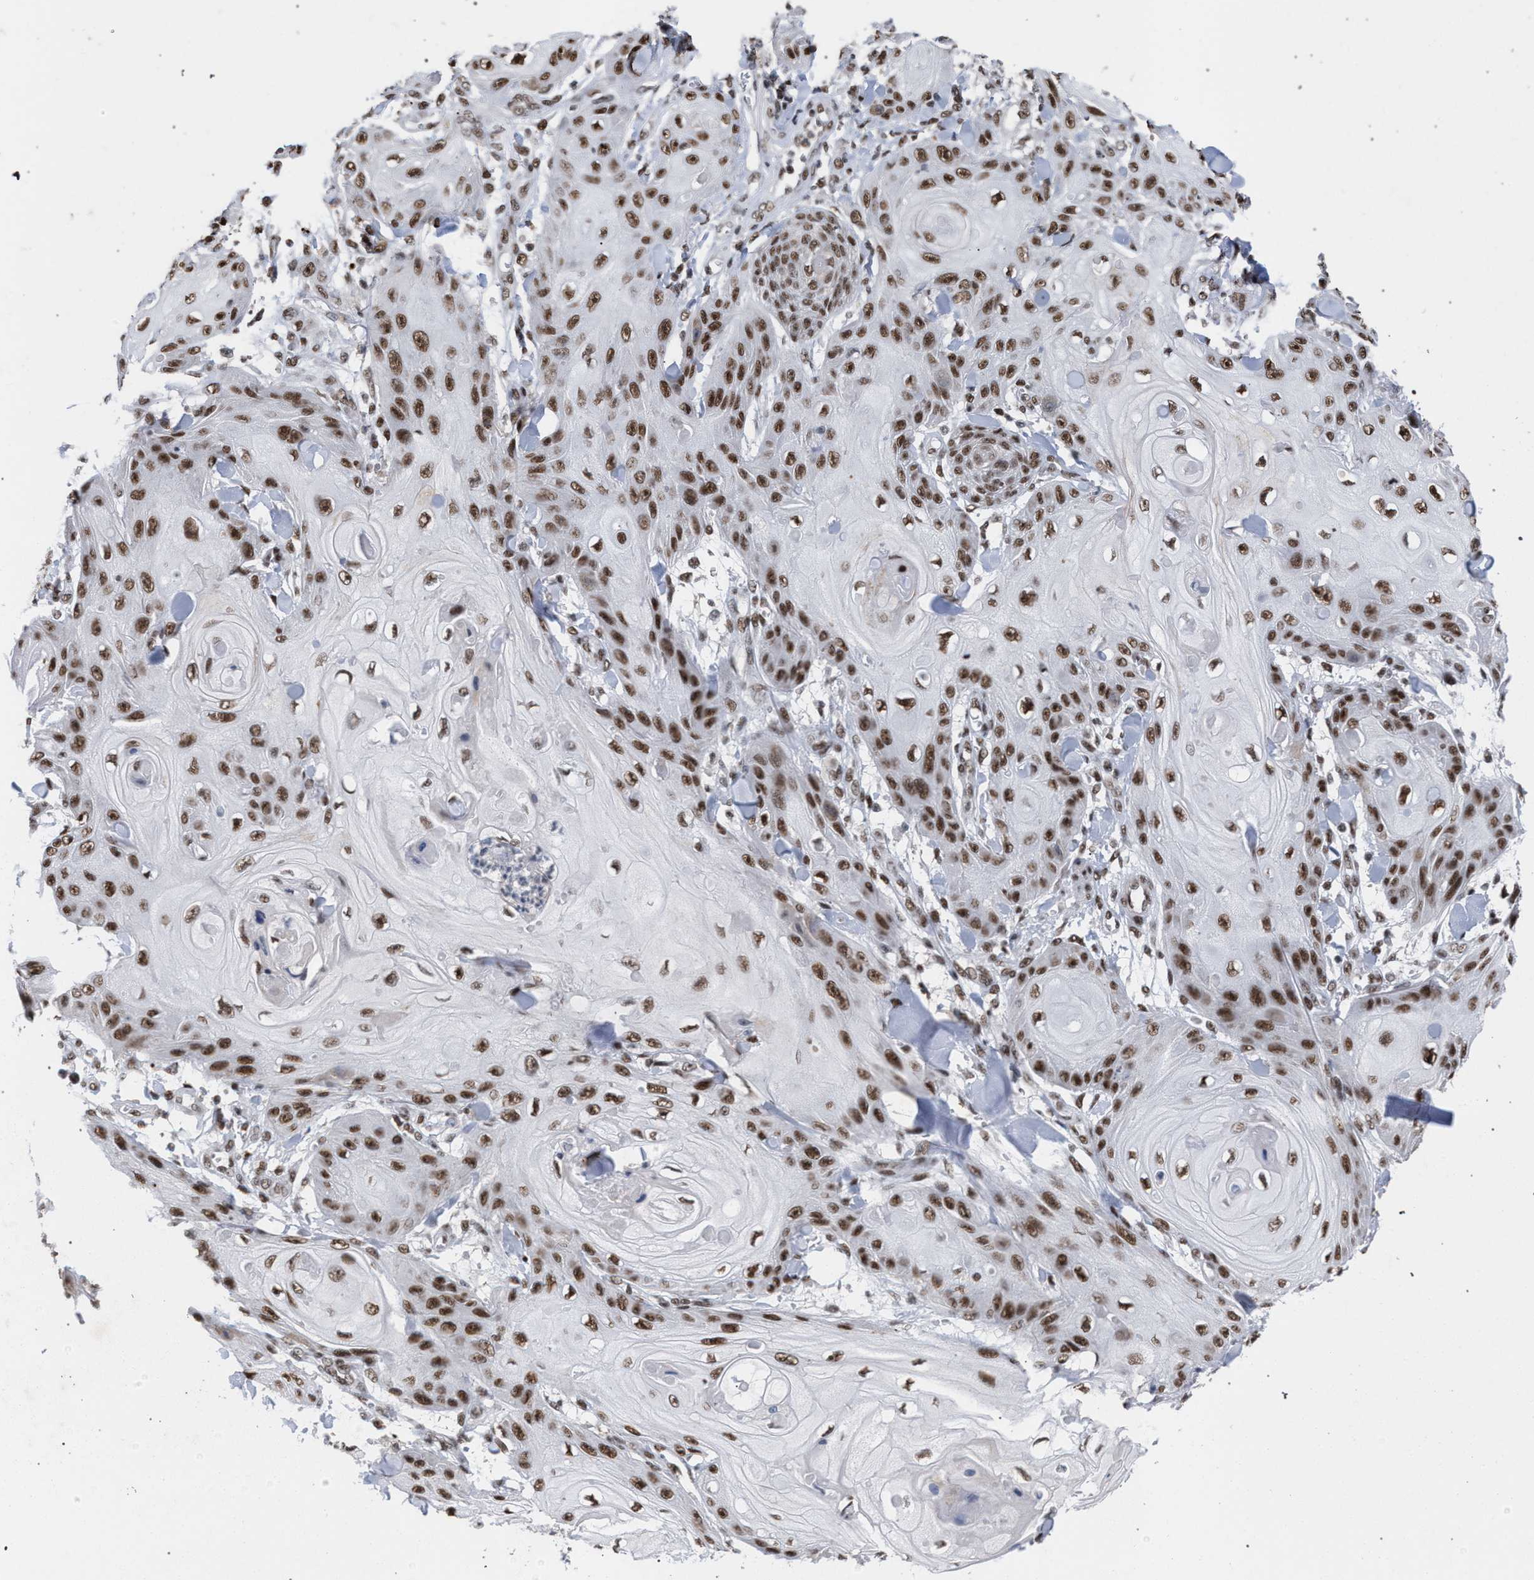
{"staining": {"intensity": "moderate", "quantity": ">75%", "location": "nuclear"}, "tissue": "skin cancer", "cell_type": "Tumor cells", "image_type": "cancer", "snomed": [{"axis": "morphology", "description": "Squamous cell carcinoma, NOS"}, {"axis": "topography", "description": "Skin"}], "caption": "Skin cancer stained with a protein marker shows moderate staining in tumor cells.", "gene": "SCAF4", "patient": {"sex": "male", "age": 74}}